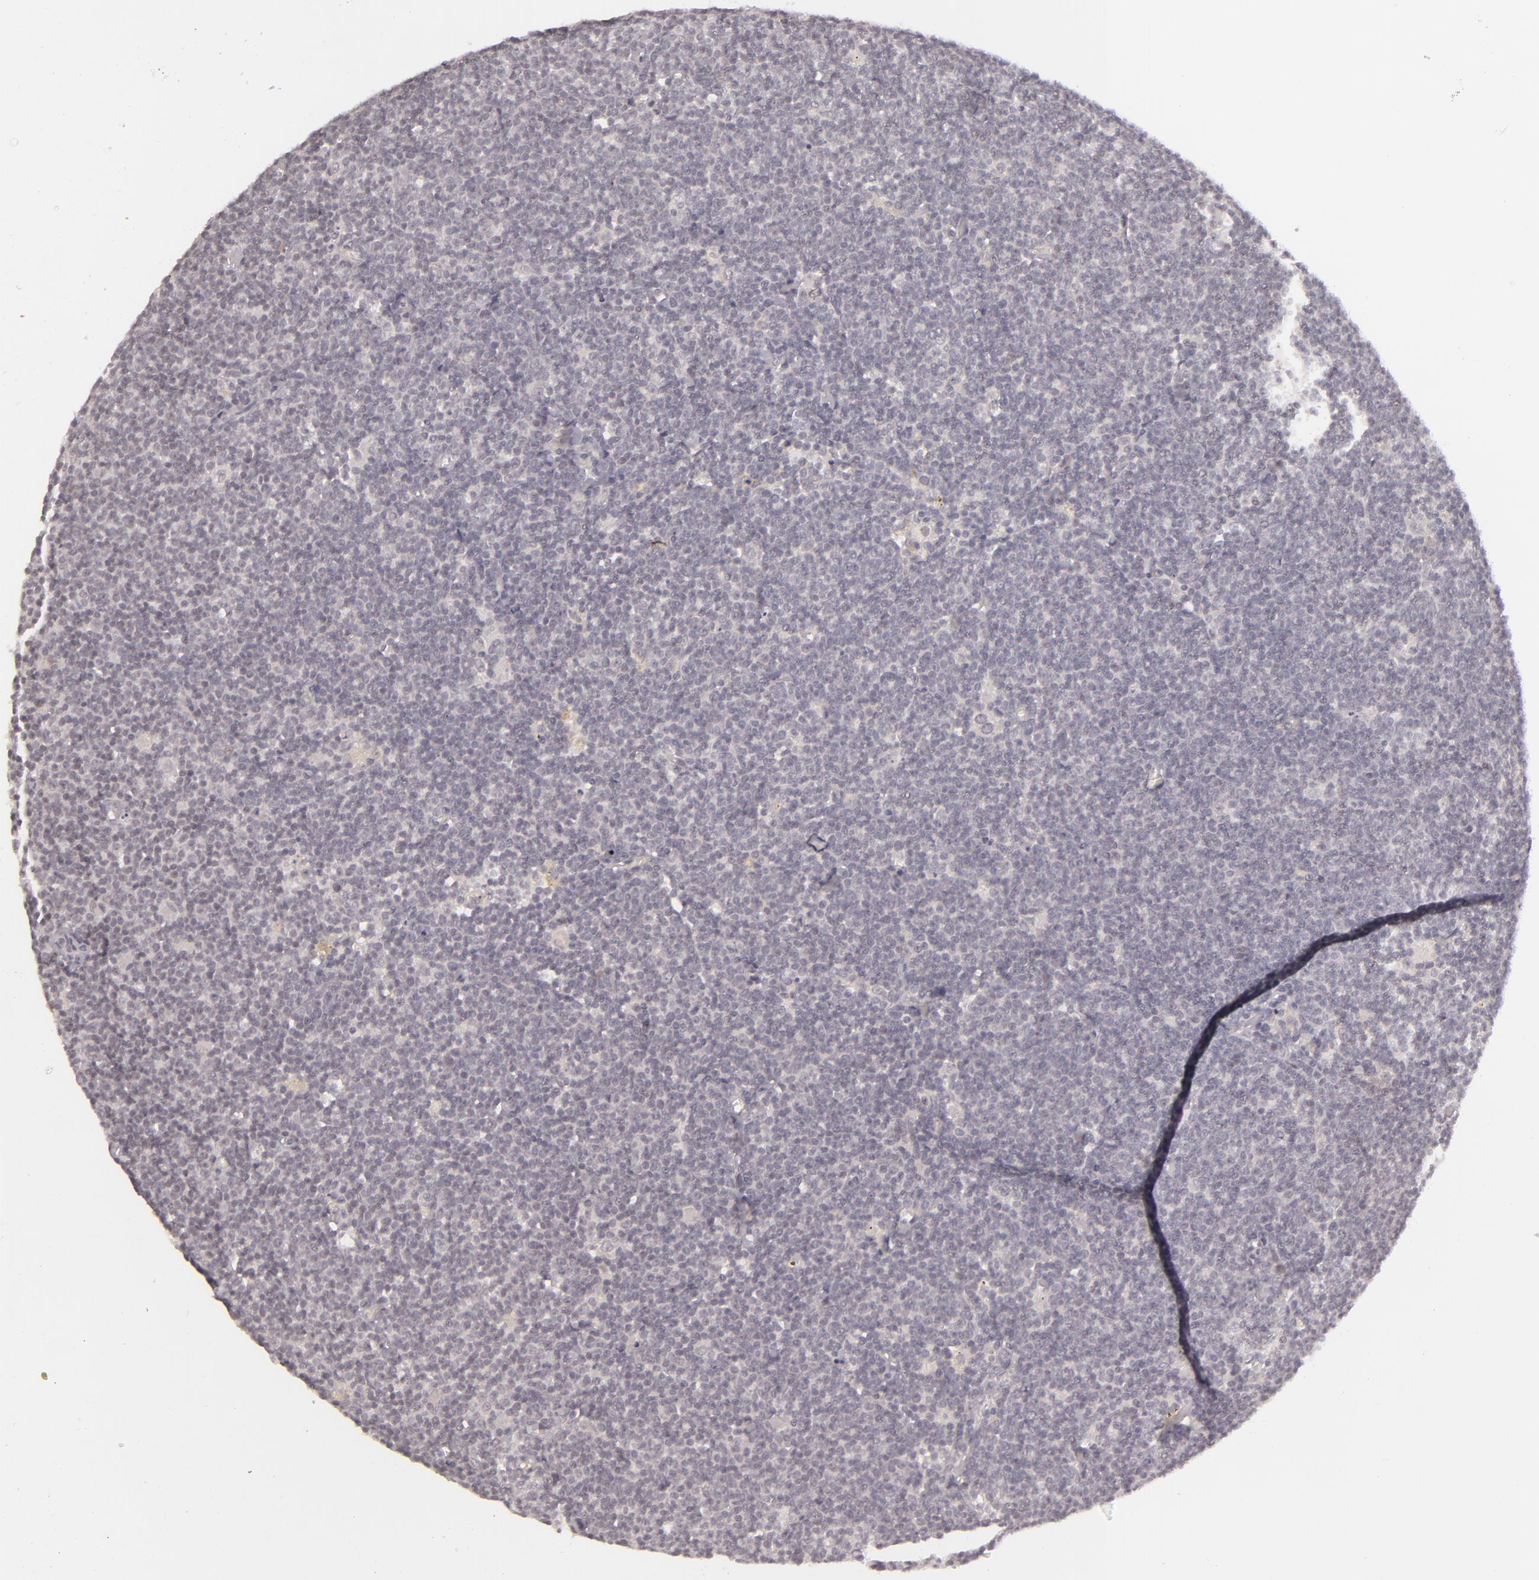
{"staining": {"intensity": "negative", "quantity": "none", "location": "none"}, "tissue": "lymphoma", "cell_type": "Tumor cells", "image_type": "cancer", "snomed": [{"axis": "morphology", "description": "Malignant lymphoma, non-Hodgkin's type, Low grade"}, {"axis": "topography", "description": "Lymph node"}], "caption": "Tumor cells show no significant expression in lymphoma. Brightfield microscopy of immunohistochemistry stained with DAB (brown) and hematoxylin (blue), captured at high magnification.", "gene": "DLG3", "patient": {"sex": "male", "age": 65}}